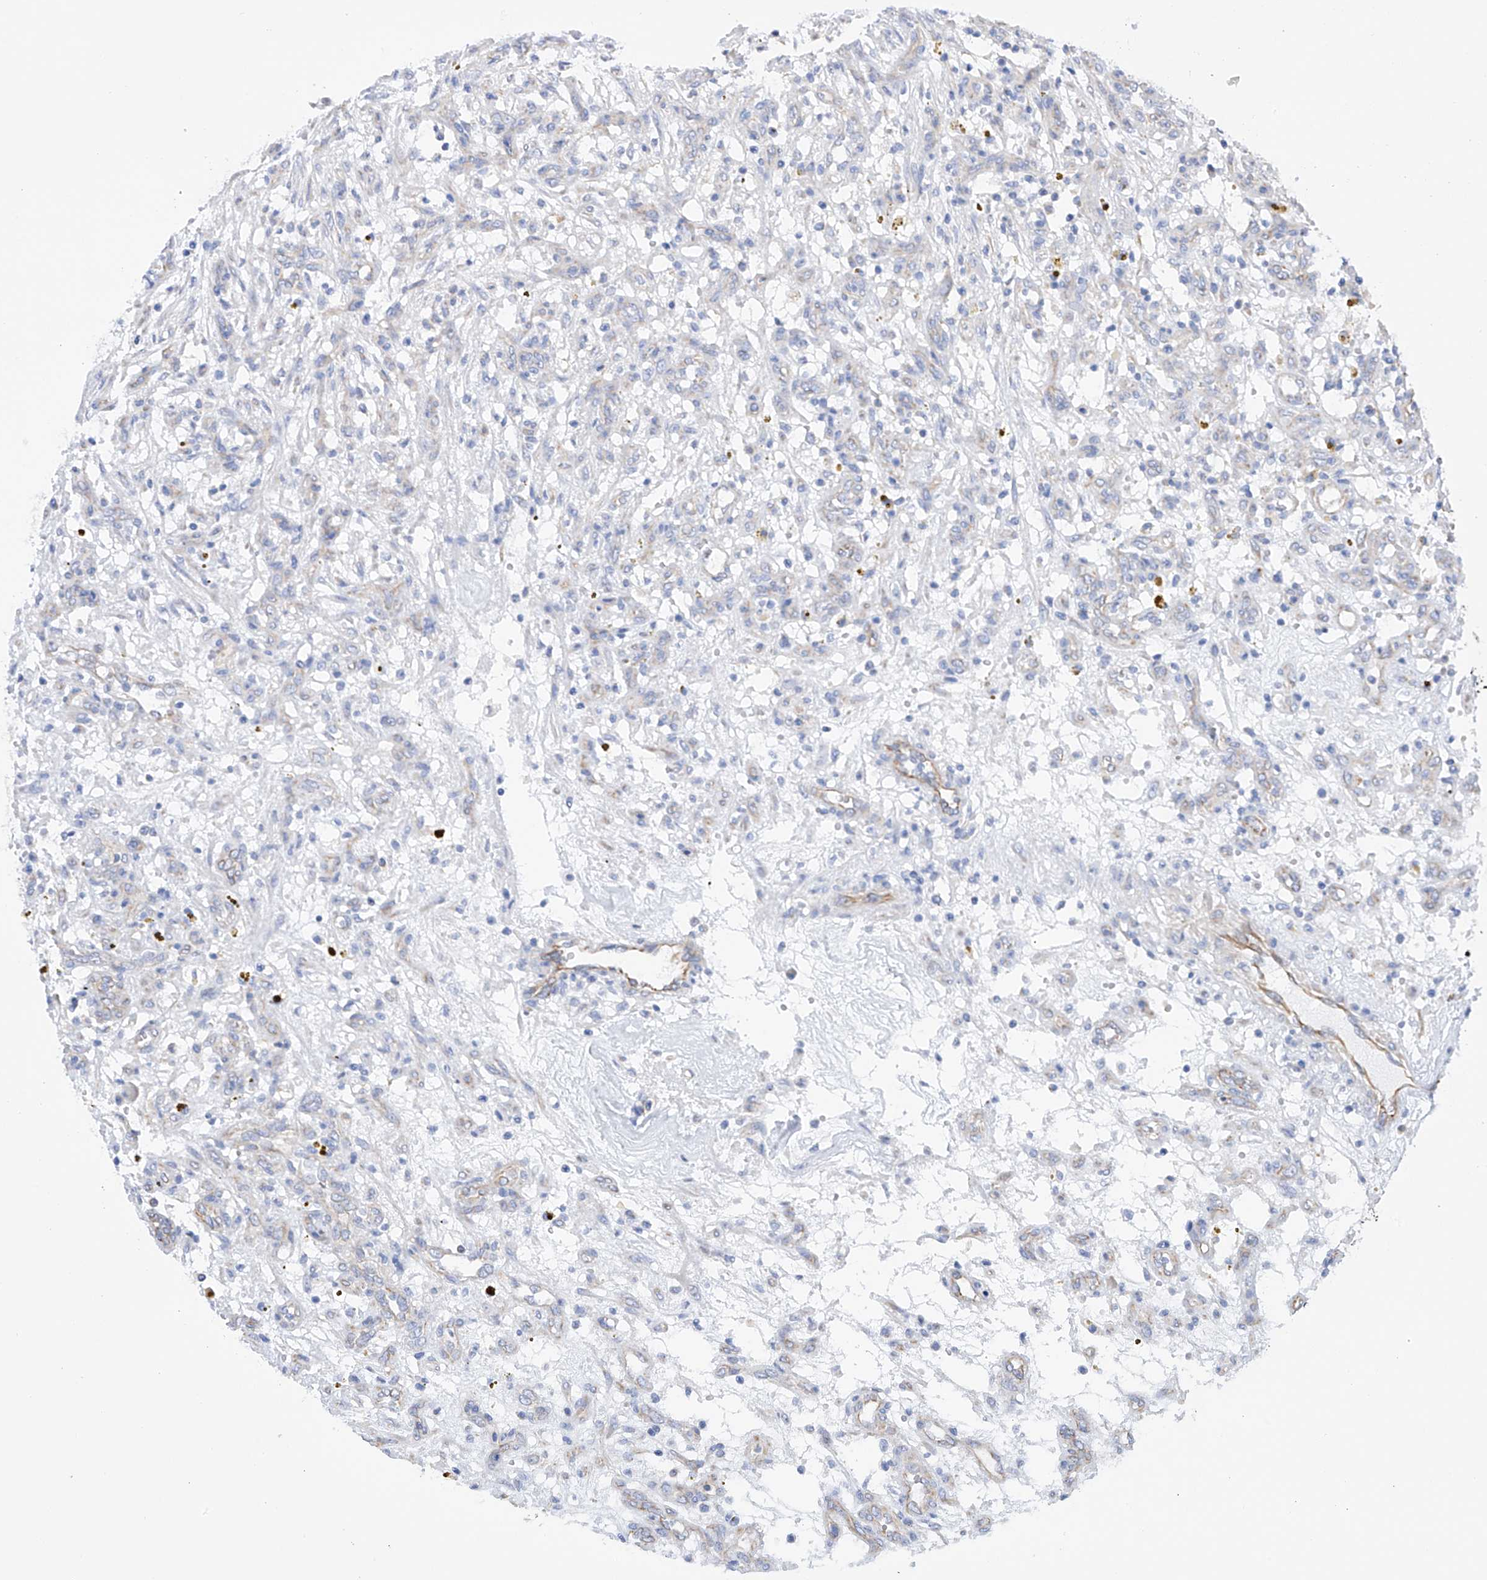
{"staining": {"intensity": "negative", "quantity": "none", "location": "none"}, "tissue": "renal cancer", "cell_type": "Tumor cells", "image_type": "cancer", "snomed": [{"axis": "morphology", "description": "Adenocarcinoma, NOS"}, {"axis": "topography", "description": "Kidney"}], "caption": "This is a micrograph of immunohistochemistry (IHC) staining of renal adenocarcinoma, which shows no positivity in tumor cells.", "gene": "FLG", "patient": {"sex": "female", "age": 57}}